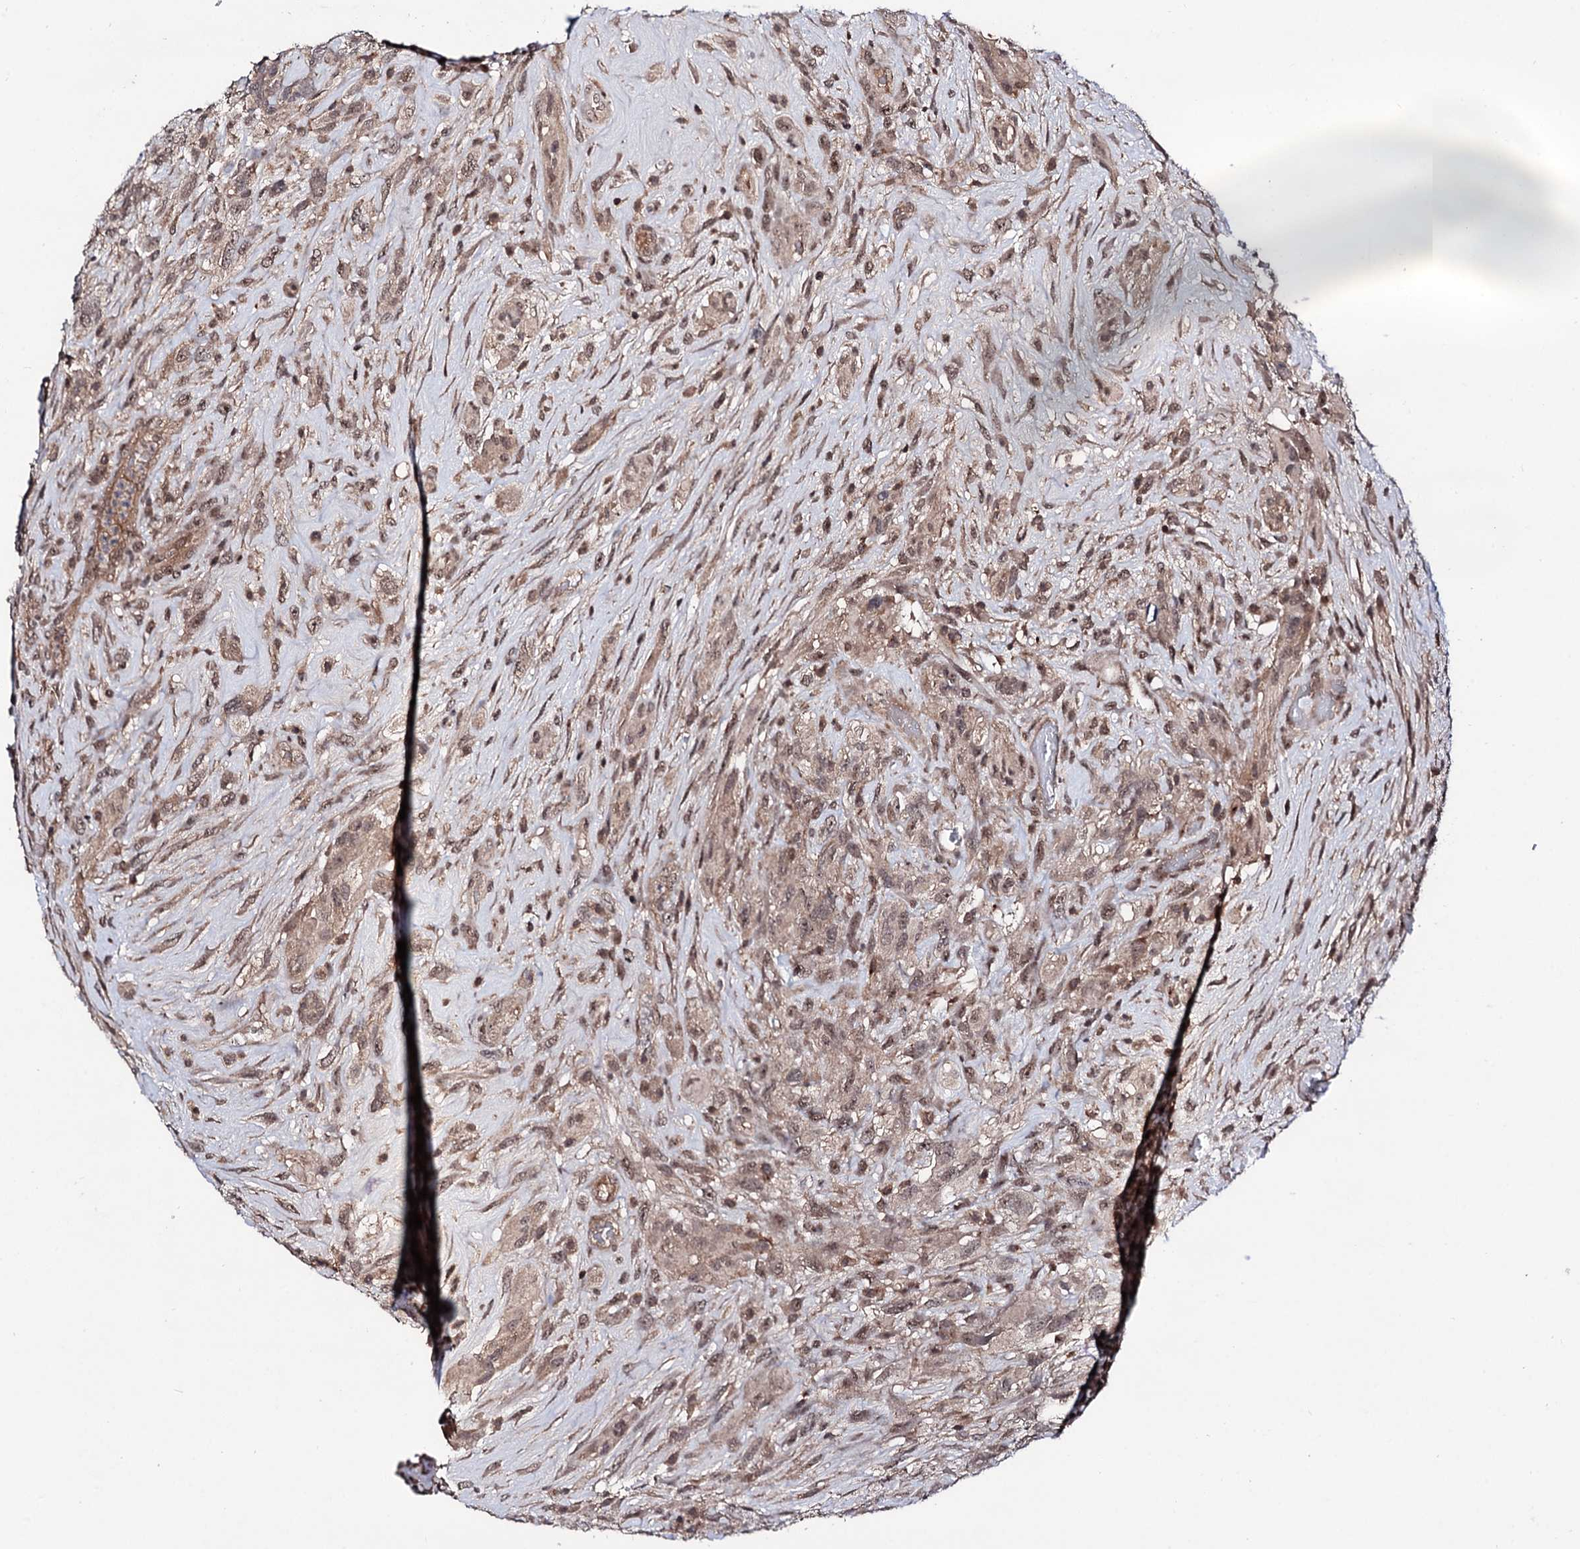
{"staining": {"intensity": "moderate", "quantity": ">75%", "location": "cytoplasmic/membranous,nuclear"}, "tissue": "glioma", "cell_type": "Tumor cells", "image_type": "cancer", "snomed": [{"axis": "morphology", "description": "Glioma, malignant, High grade"}, {"axis": "topography", "description": "Brain"}], "caption": "Glioma stained with a brown dye displays moderate cytoplasmic/membranous and nuclear positive expression in approximately >75% of tumor cells.", "gene": "MICAL2", "patient": {"sex": "male", "age": 61}}